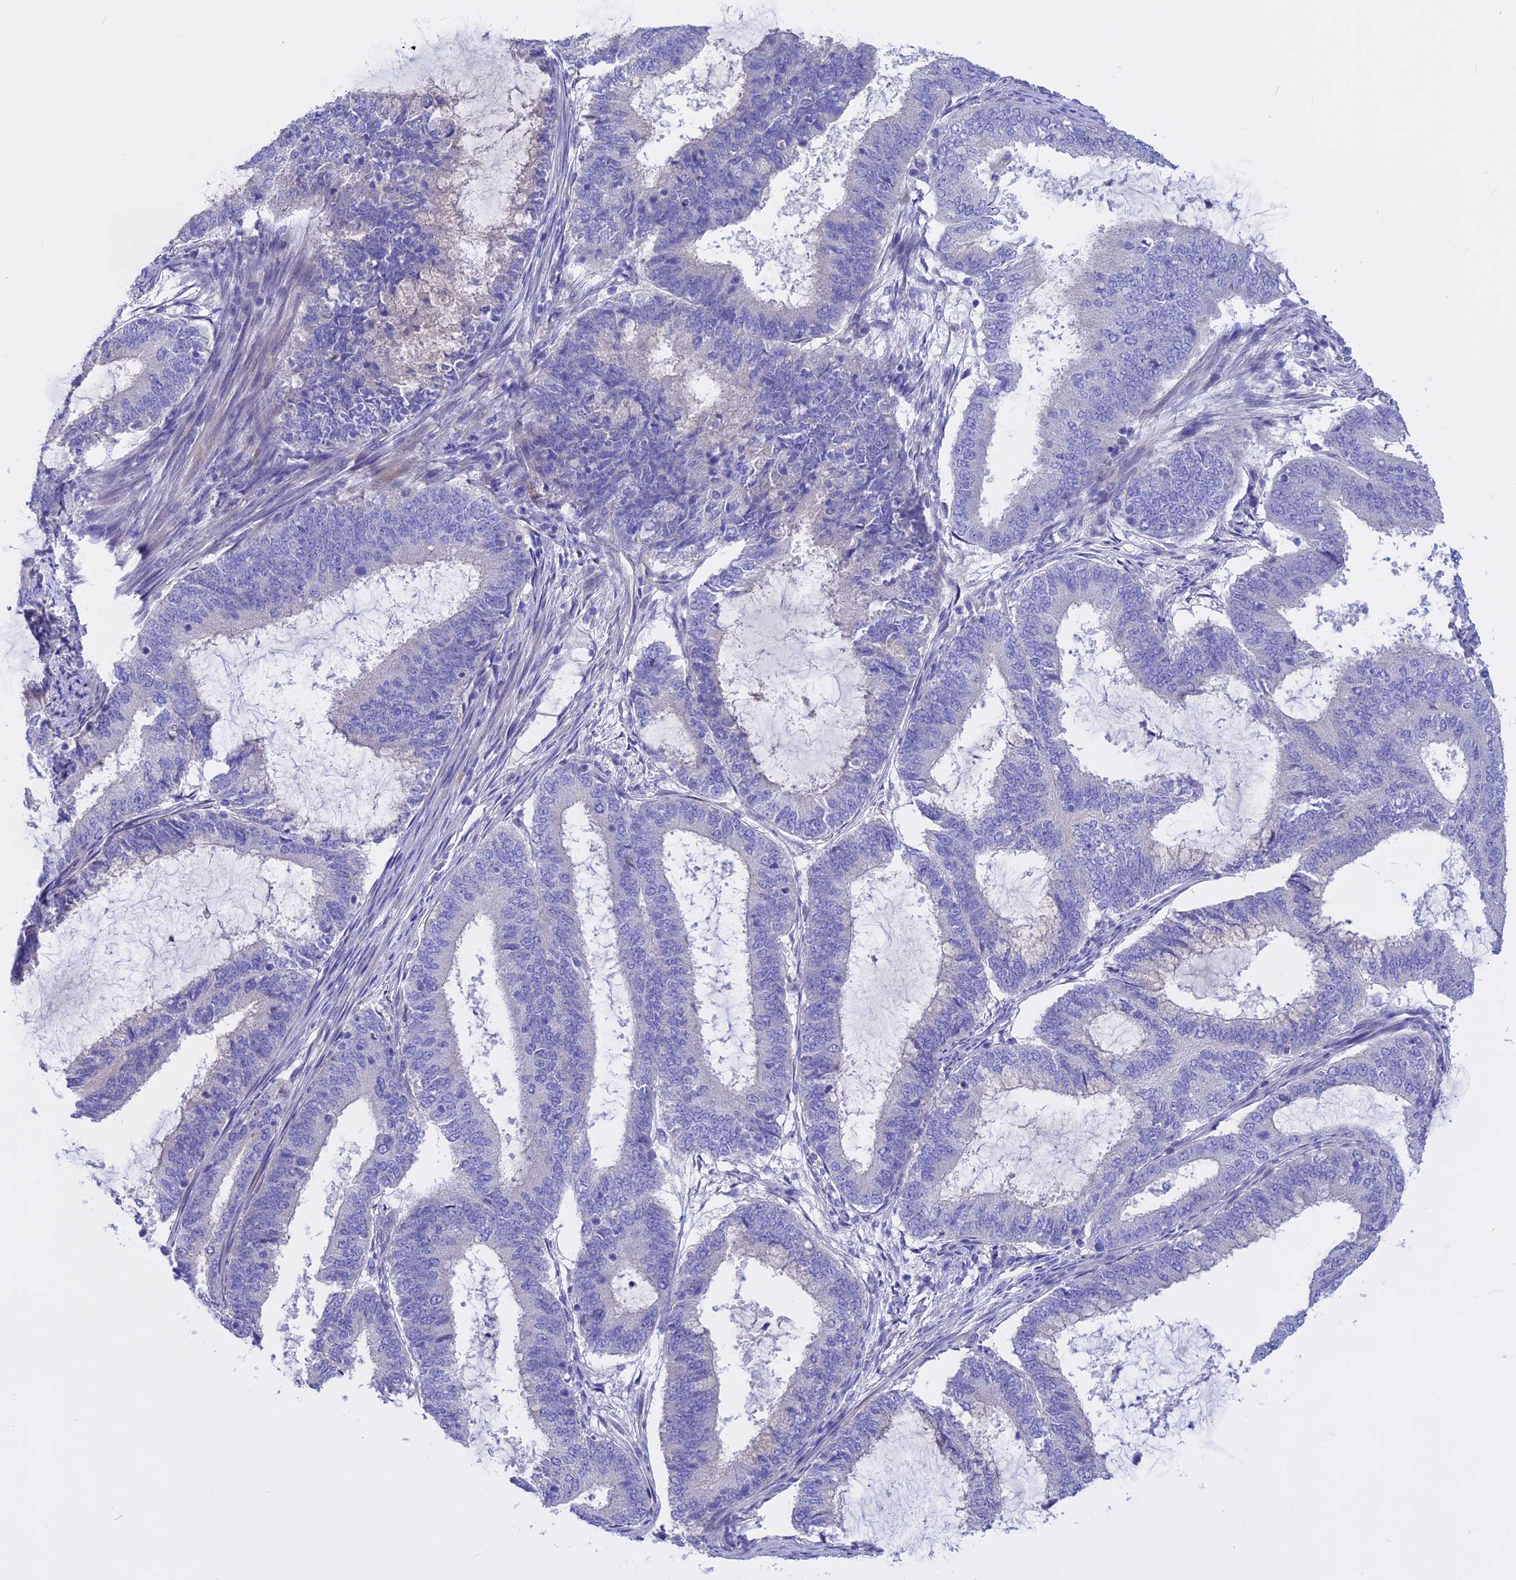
{"staining": {"intensity": "negative", "quantity": "none", "location": "none"}, "tissue": "endometrial cancer", "cell_type": "Tumor cells", "image_type": "cancer", "snomed": [{"axis": "morphology", "description": "Adenocarcinoma, NOS"}, {"axis": "topography", "description": "Endometrium"}], "caption": "This is an immunohistochemistry photomicrograph of human endometrial adenocarcinoma. There is no staining in tumor cells.", "gene": "TMEM138", "patient": {"sex": "female", "age": 51}}